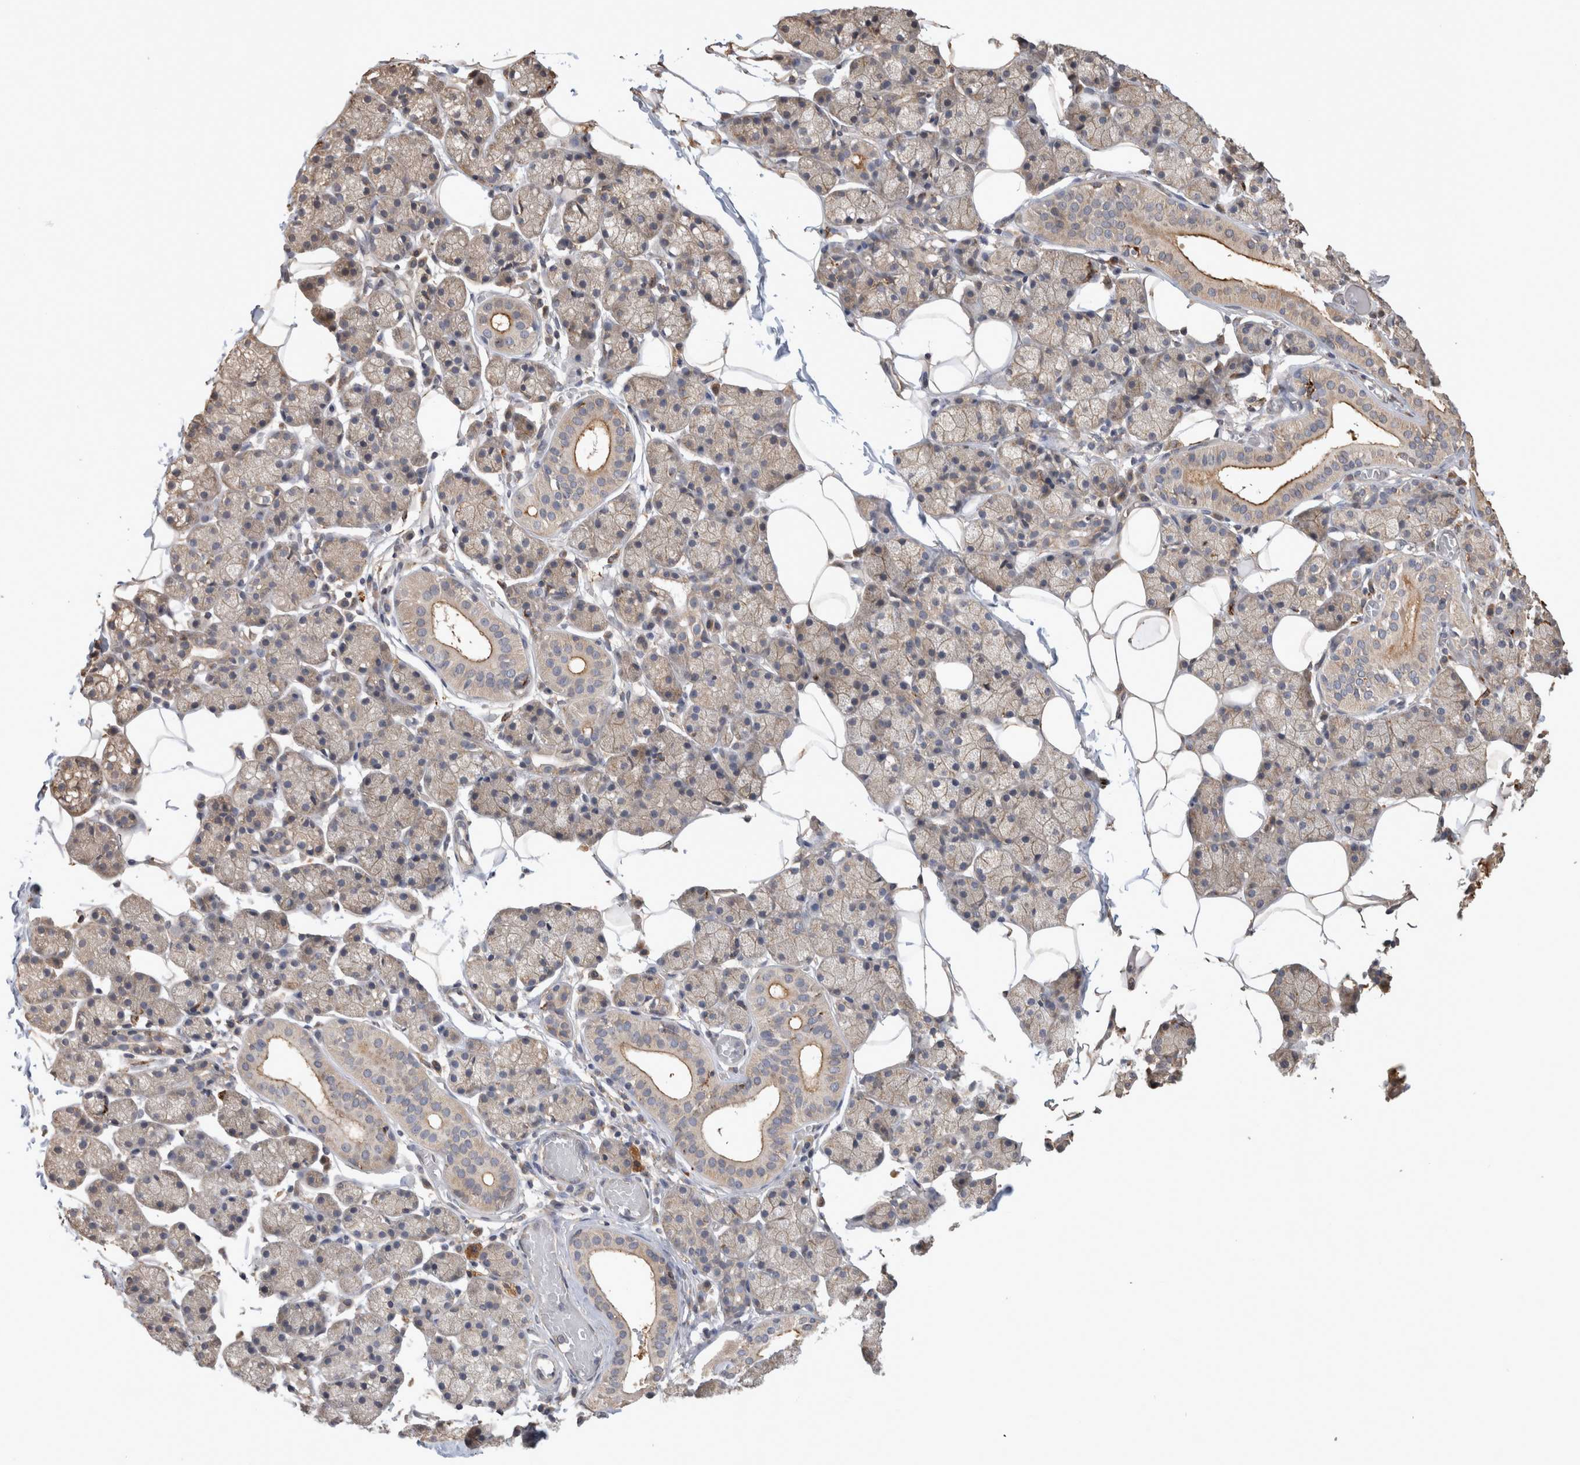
{"staining": {"intensity": "moderate", "quantity": "25%-75%", "location": "cytoplasmic/membranous"}, "tissue": "salivary gland", "cell_type": "Glandular cells", "image_type": "normal", "snomed": [{"axis": "morphology", "description": "Normal tissue, NOS"}, {"axis": "topography", "description": "Salivary gland"}], "caption": "Protein expression by IHC shows moderate cytoplasmic/membranous expression in approximately 25%-75% of glandular cells in normal salivary gland.", "gene": "CLIP1", "patient": {"sex": "female", "age": 33}}